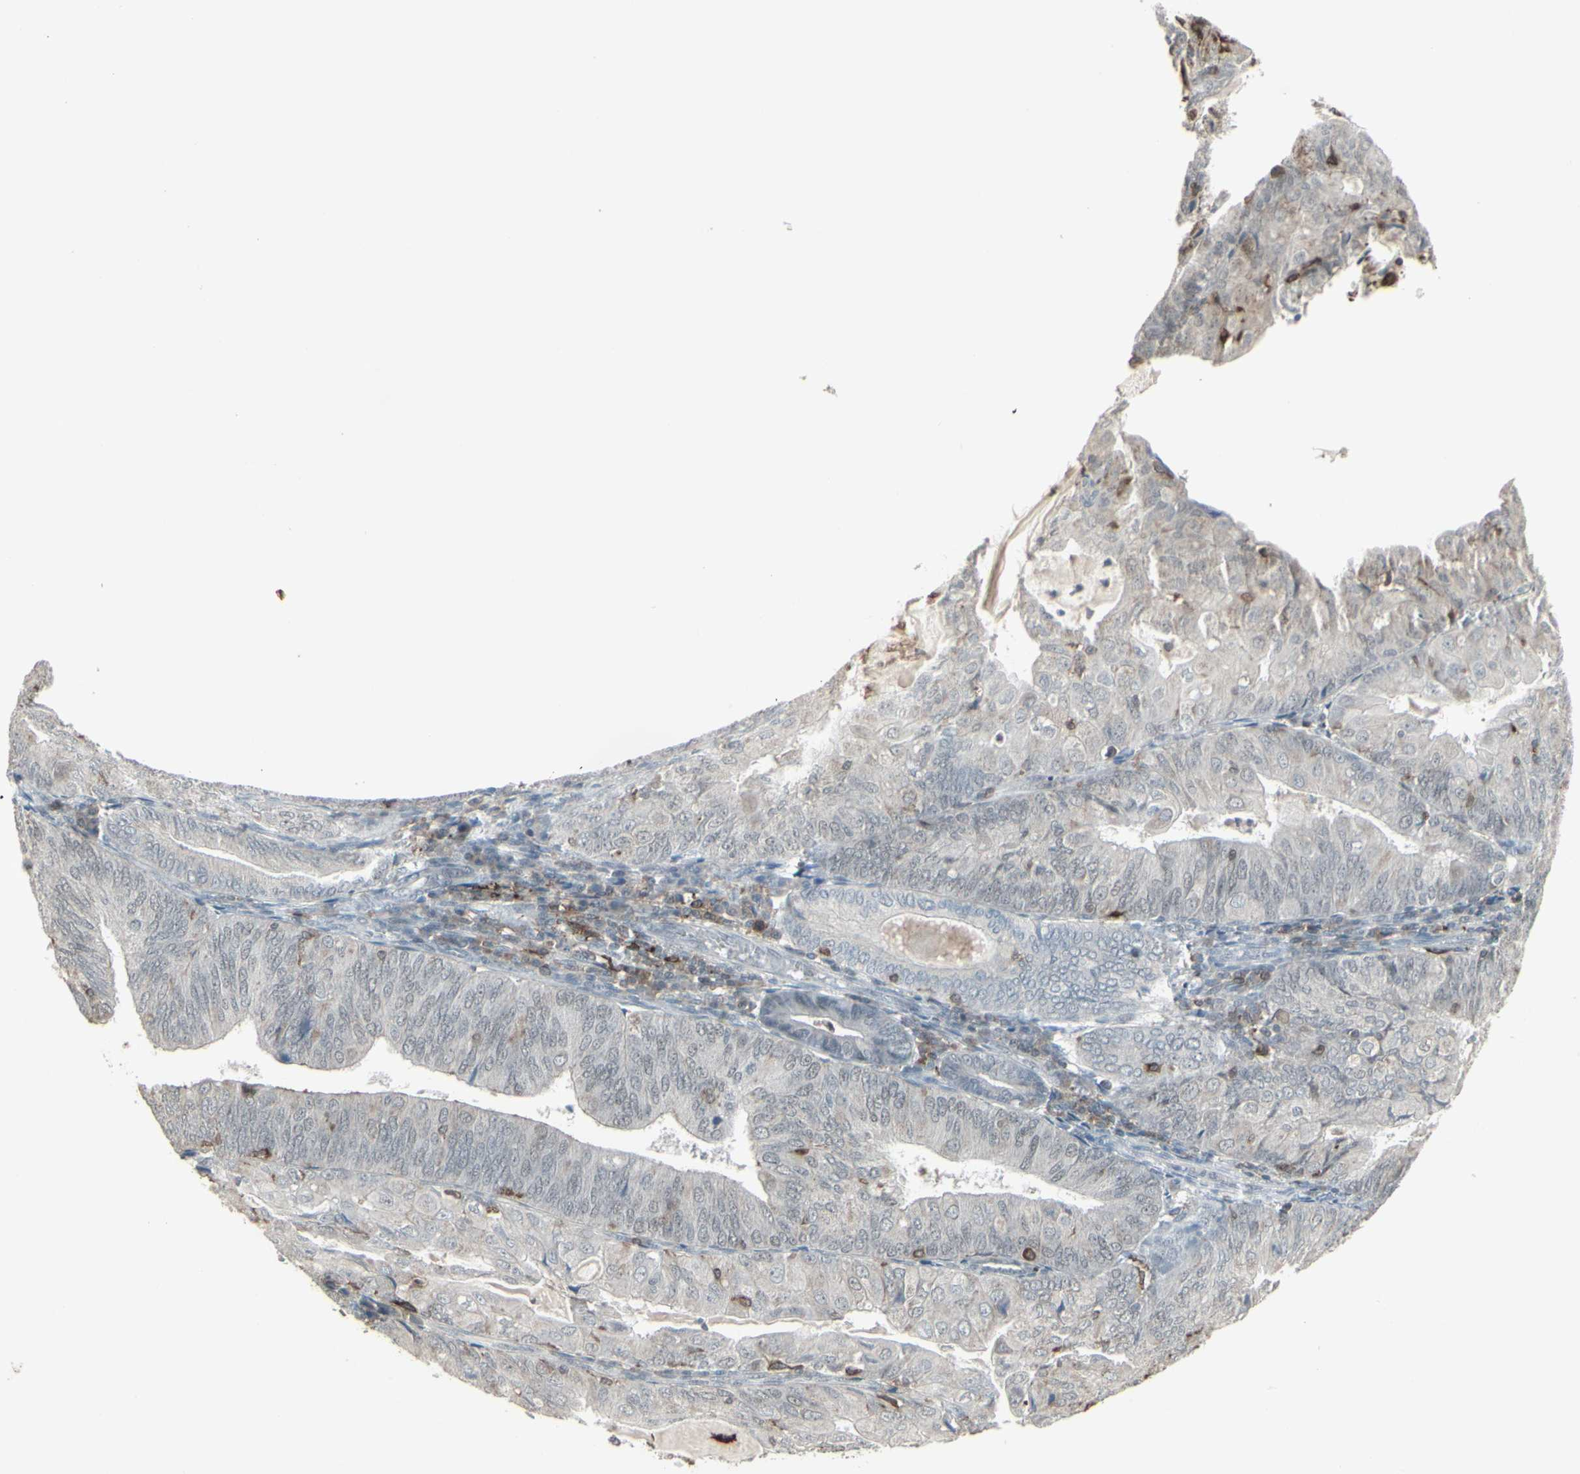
{"staining": {"intensity": "moderate", "quantity": "<25%", "location": "cytoplasmic/membranous,nuclear"}, "tissue": "endometrial cancer", "cell_type": "Tumor cells", "image_type": "cancer", "snomed": [{"axis": "morphology", "description": "Adenocarcinoma, NOS"}, {"axis": "topography", "description": "Endometrium"}], "caption": "Endometrial cancer (adenocarcinoma) stained for a protein (brown) demonstrates moderate cytoplasmic/membranous and nuclear positive positivity in about <25% of tumor cells.", "gene": "SAMSN1", "patient": {"sex": "female", "age": 81}}